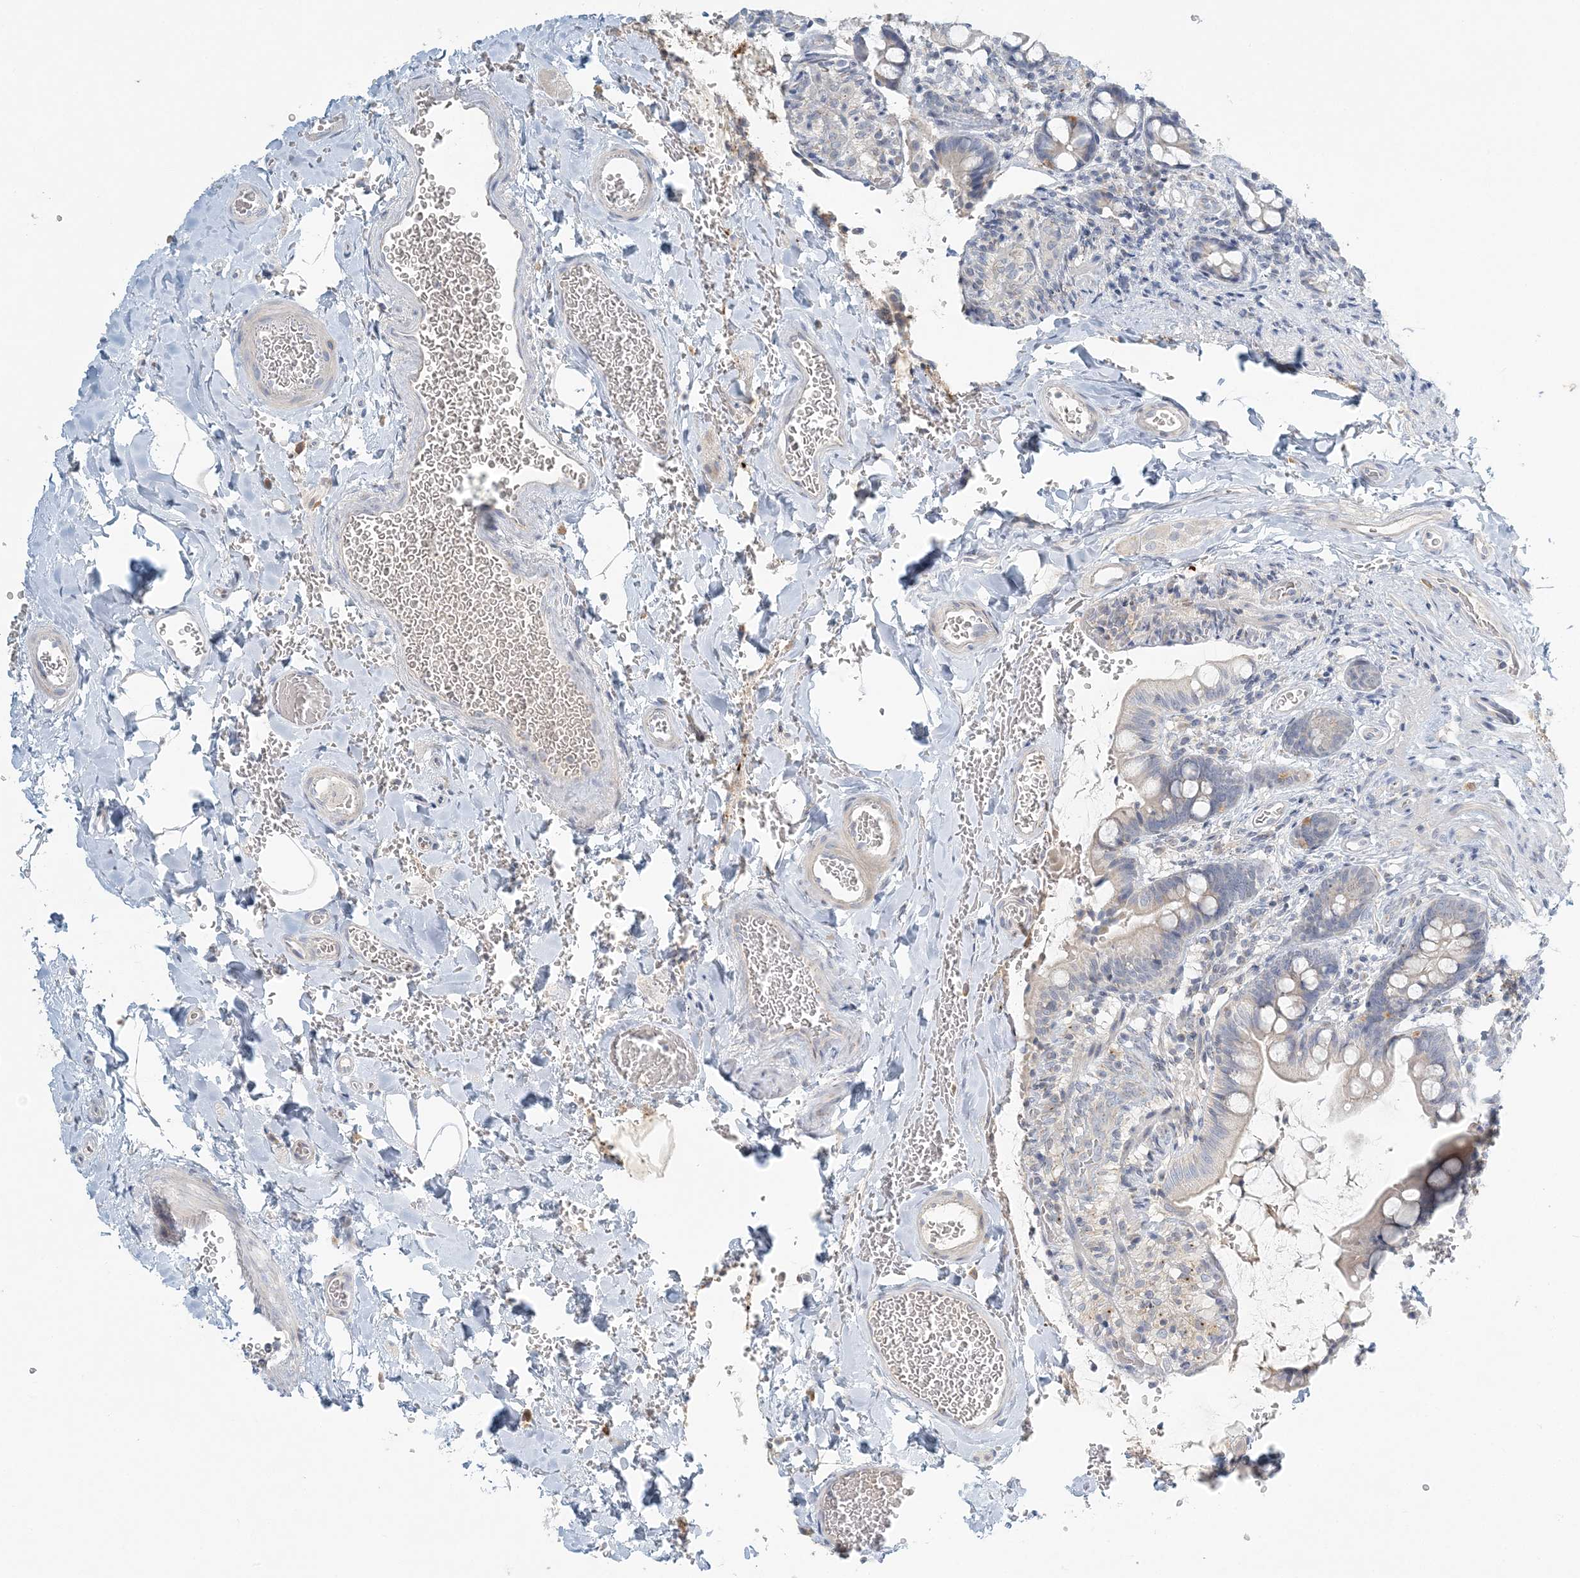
{"staining": {"intensity": "negative", "quantity": "none", "location": "none"}, "tissue": "small intestine", "cell_type": "Glandular cells", "image_type": "normal", "snomed": [{"axis": "morphology", "description": "Normal tissue, NOS"}, {"axis": "topography", "description": "Small intestine"}], "caption": "Immunohistochemistry (IHC) of unremarkable small intestine displays no expression in glandular cells. (Brightfield microscopy of DAB (3,3'-diaminobenzidine) immunohistochemistry (IHC) at high magnification).", "gene": "NAA11", "patient": {"sex": "male", "age": 52}}